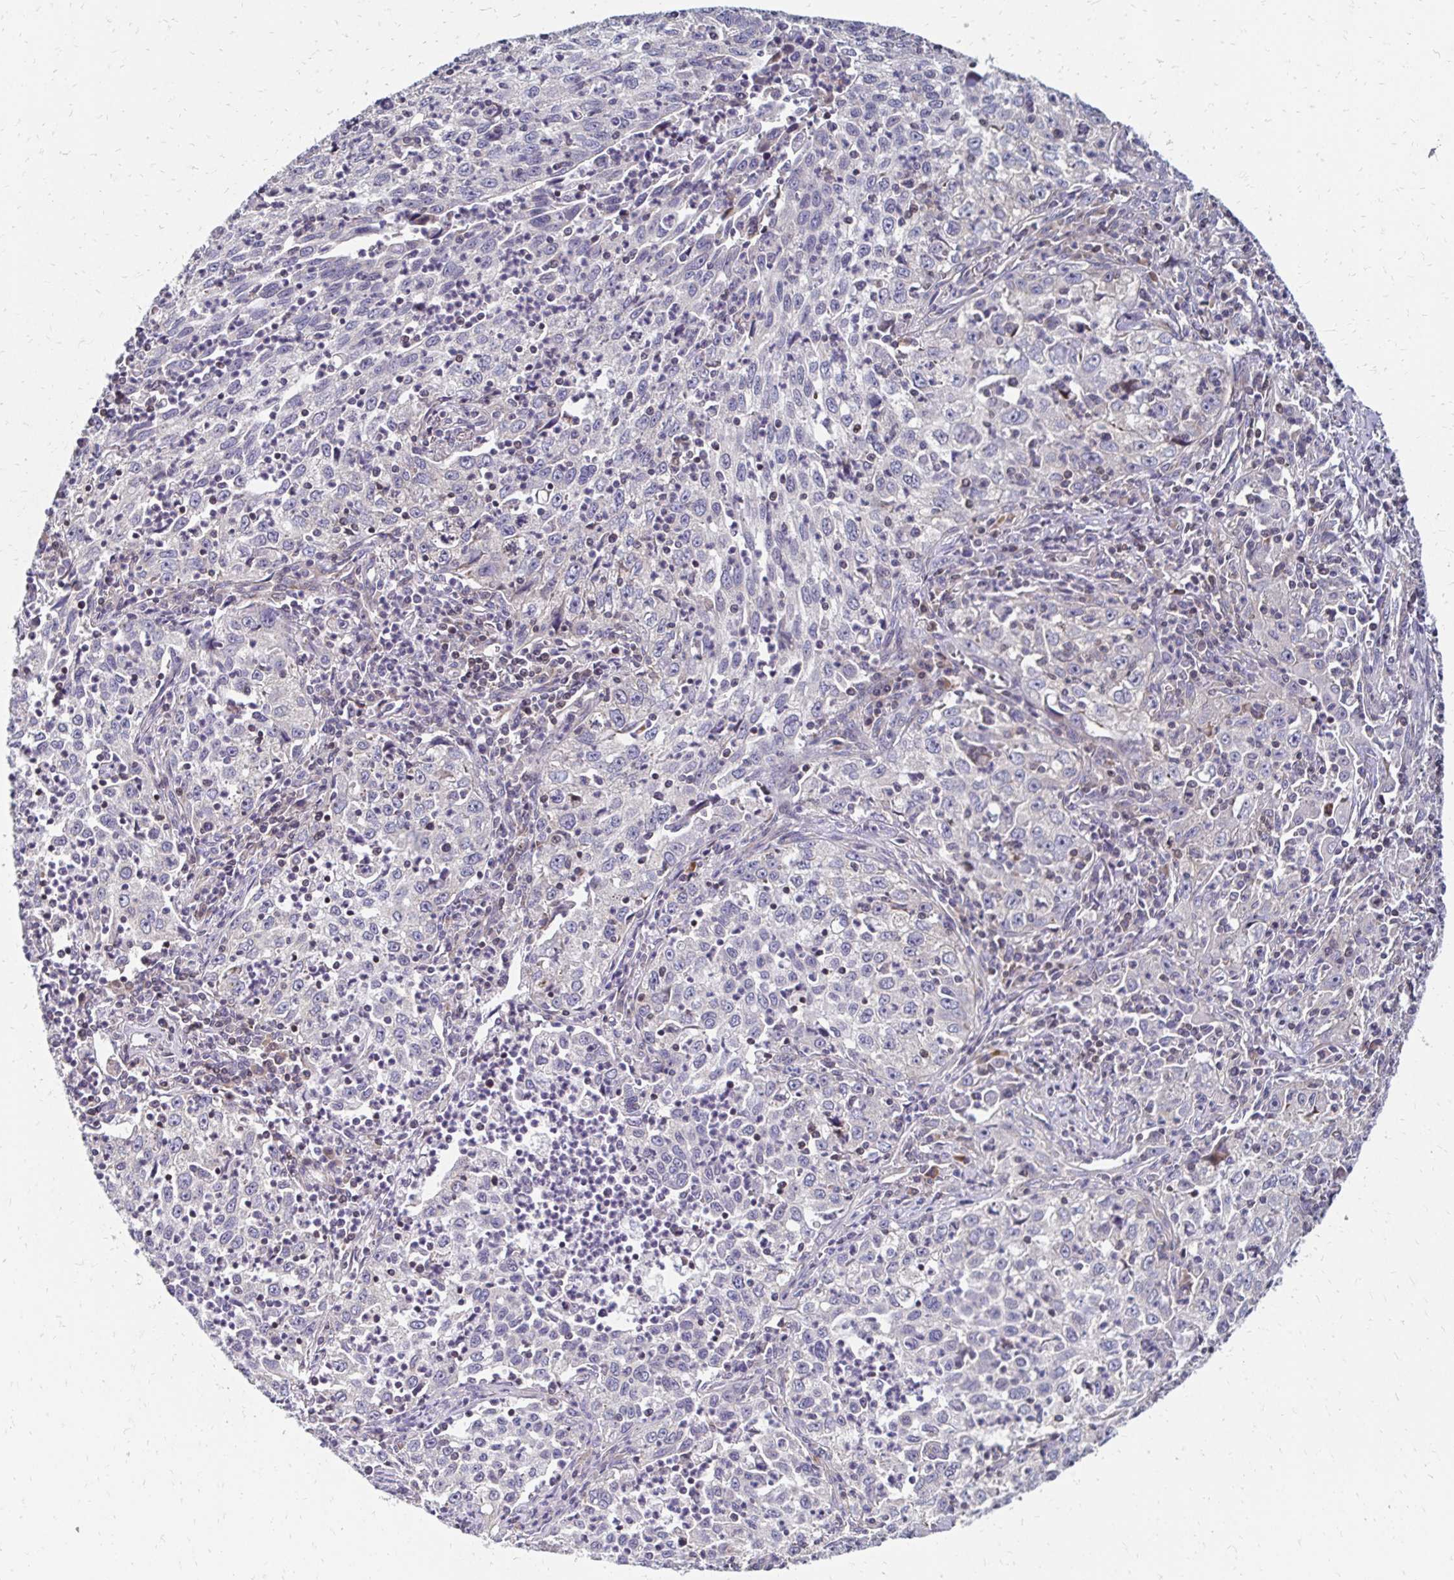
{"staining": {"intensity": "negative", "quantity": "none", "location": "none"}, "tissue": "lung cancer", "cell_type": "Tumor cells", "image_type": "cancer", "snomed": [{"axis": "morphology", "description": "Squamous cell carcinoma, NOS"}, {"axis": "topography", "description": "Lung"}], "caption": "Micrograph shows no significant protein staining in tumor cells of lung squamous cell carcinoma.", "gene": "CBX7", "patient": {"sex": "male", "age": 71}}